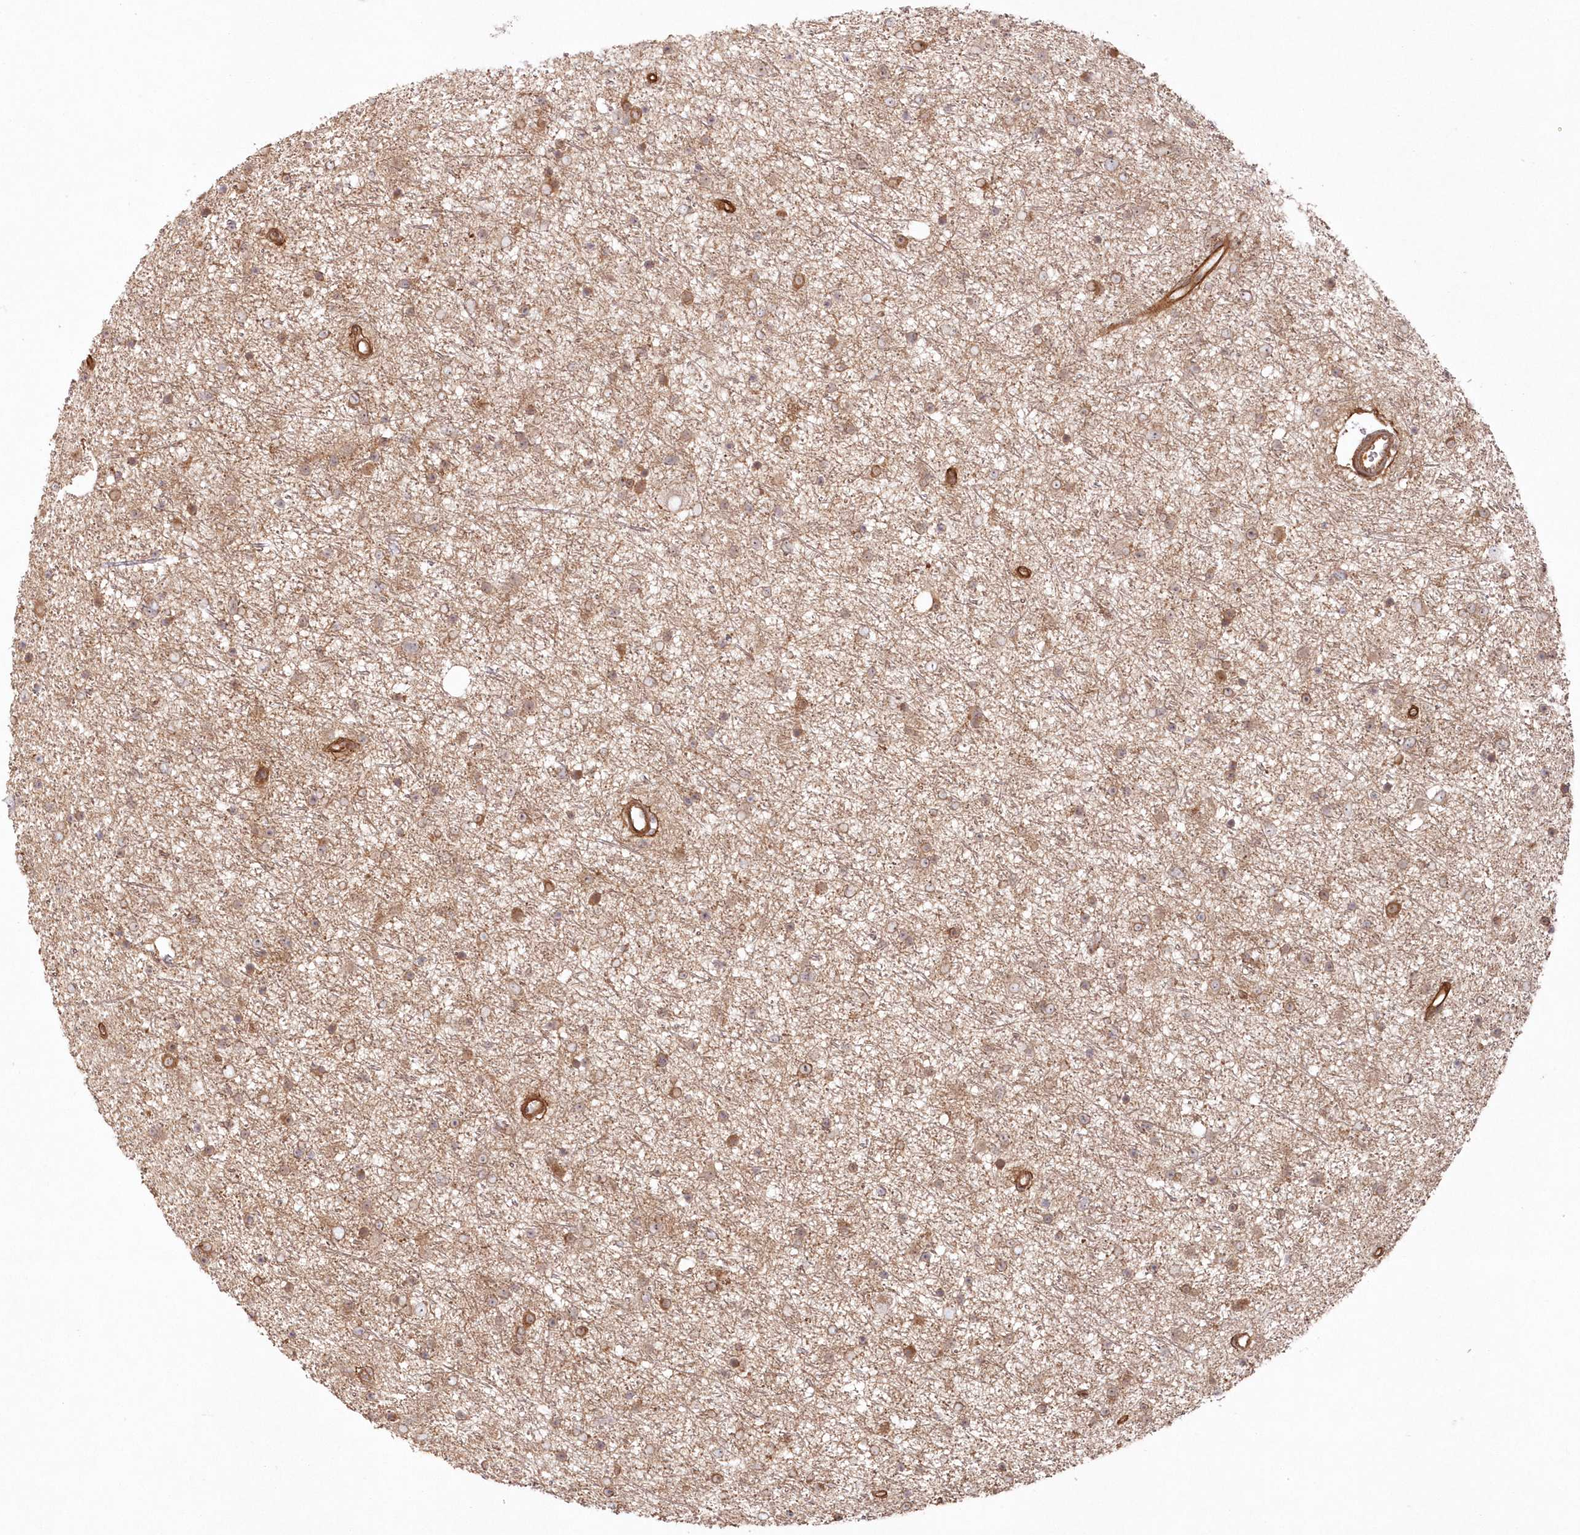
{"staining": {"intensity": "moderate", "quantity": "<25%", "location": "cytoplasmic/membranous"}, "tissue": "glioma", "cell_type": "Tumor cells", "image_type": "cancer", "snomed": [{"axis": "morphology", "description": "Glioma, malignant, Low grade"}, {"axis": "topography", "description": "Cerebral cortex"}], "caption": "Immunohistochemical staining of human low-grade glioma (malignant) displays low levels of moderate cytoplasmic/membranous protein positivity in about <25% of tumor cells.", "gene": "RGCC", "patient": {"sex": "female", "age": 39}}